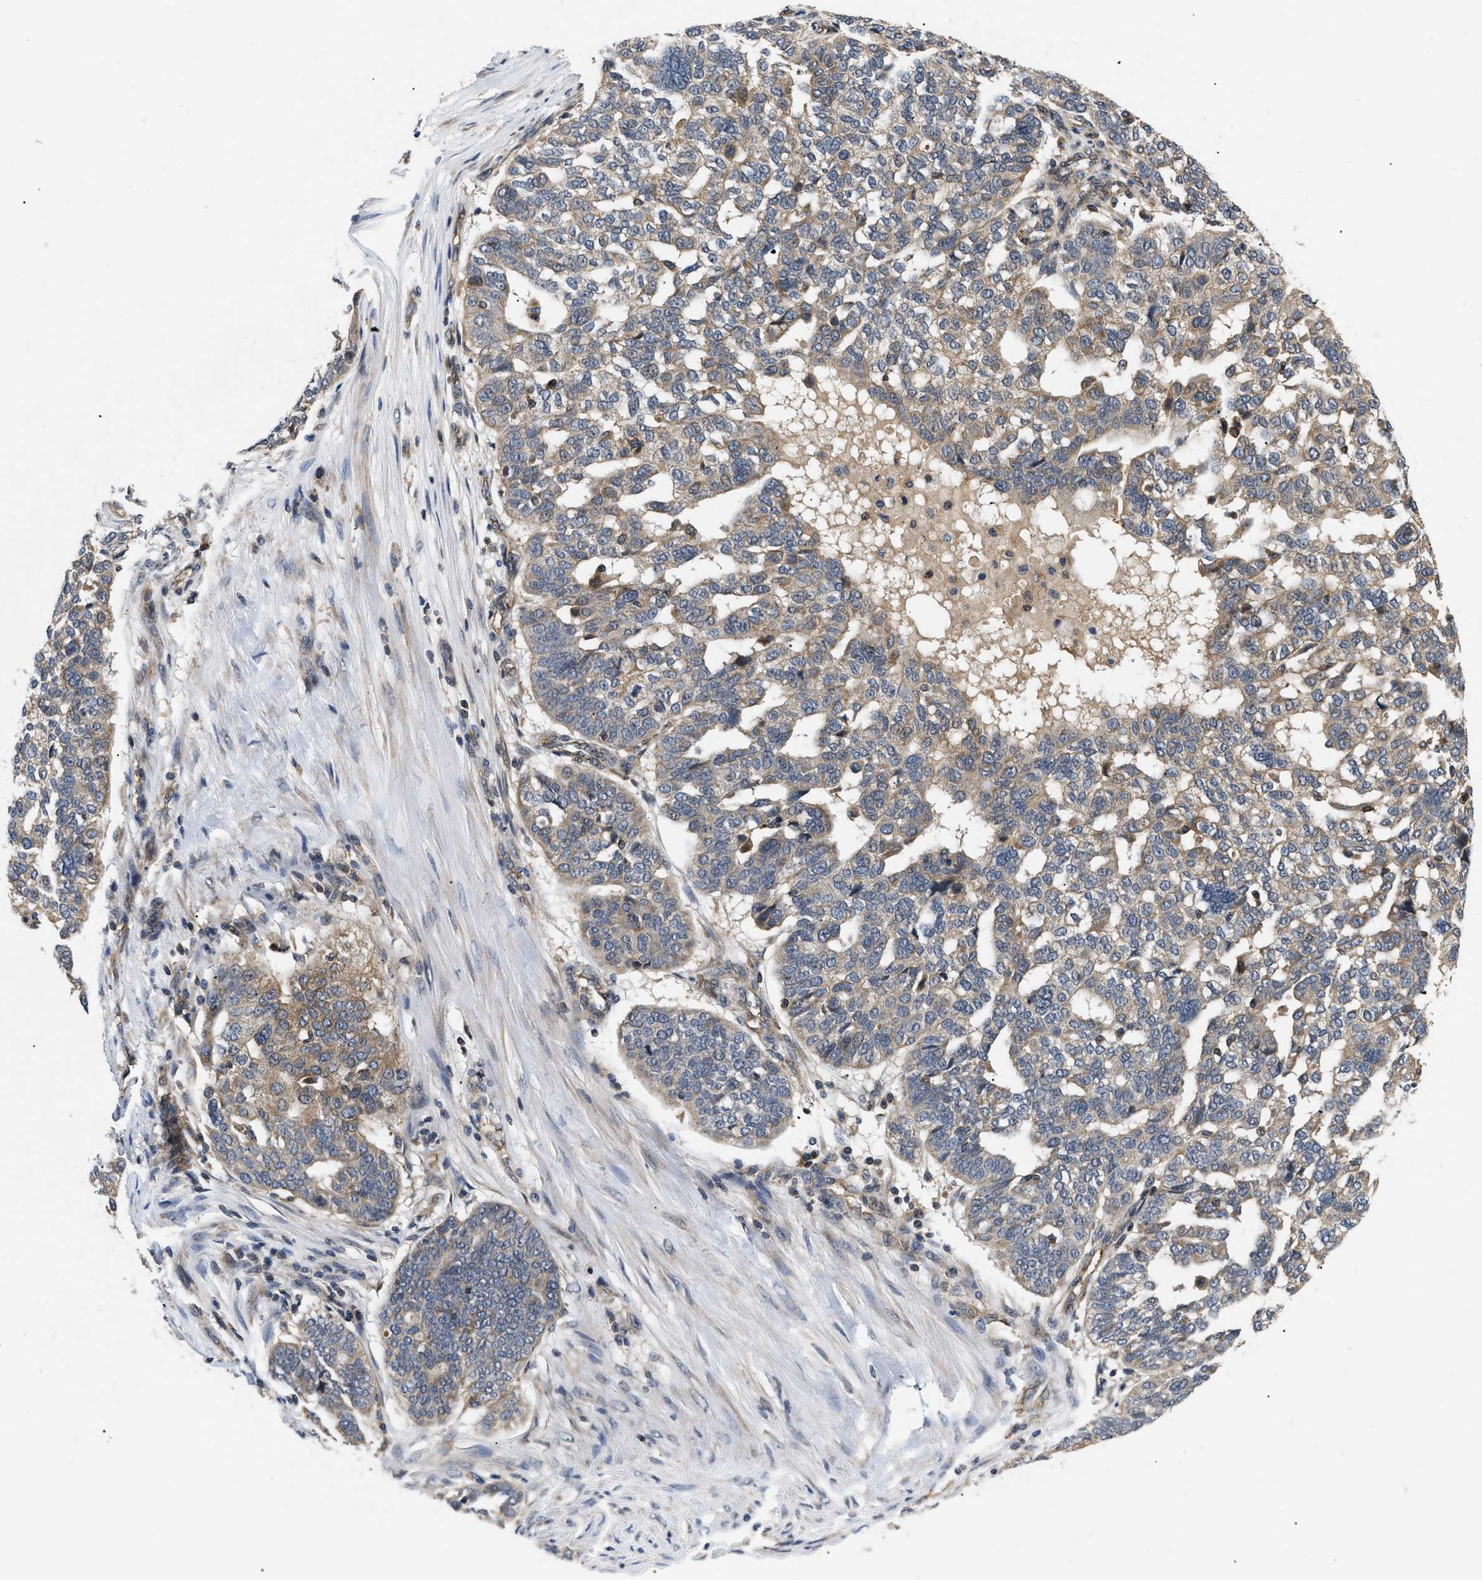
{"staining": {"intensity": "moderate", "quantity": ">75%", "location": "cytoplasmic/membranous"}, "tissue": "ovarian cancer", "cell_type": "Tumor cells", "image_type": "cancer", "snomed": [{"axis": "morphology", "description": "Cystadenocarcinoma, serous, NOS"}, {"axis": "topography", "description": "Ovary"}], "caption": "Serous cystadenocarcinoma (ovarian) stained with a protein marker demonstrates moderate staining in tumor cells.", "gene": "HMGCR", "patient": {"sex": "female", "age": 59}}